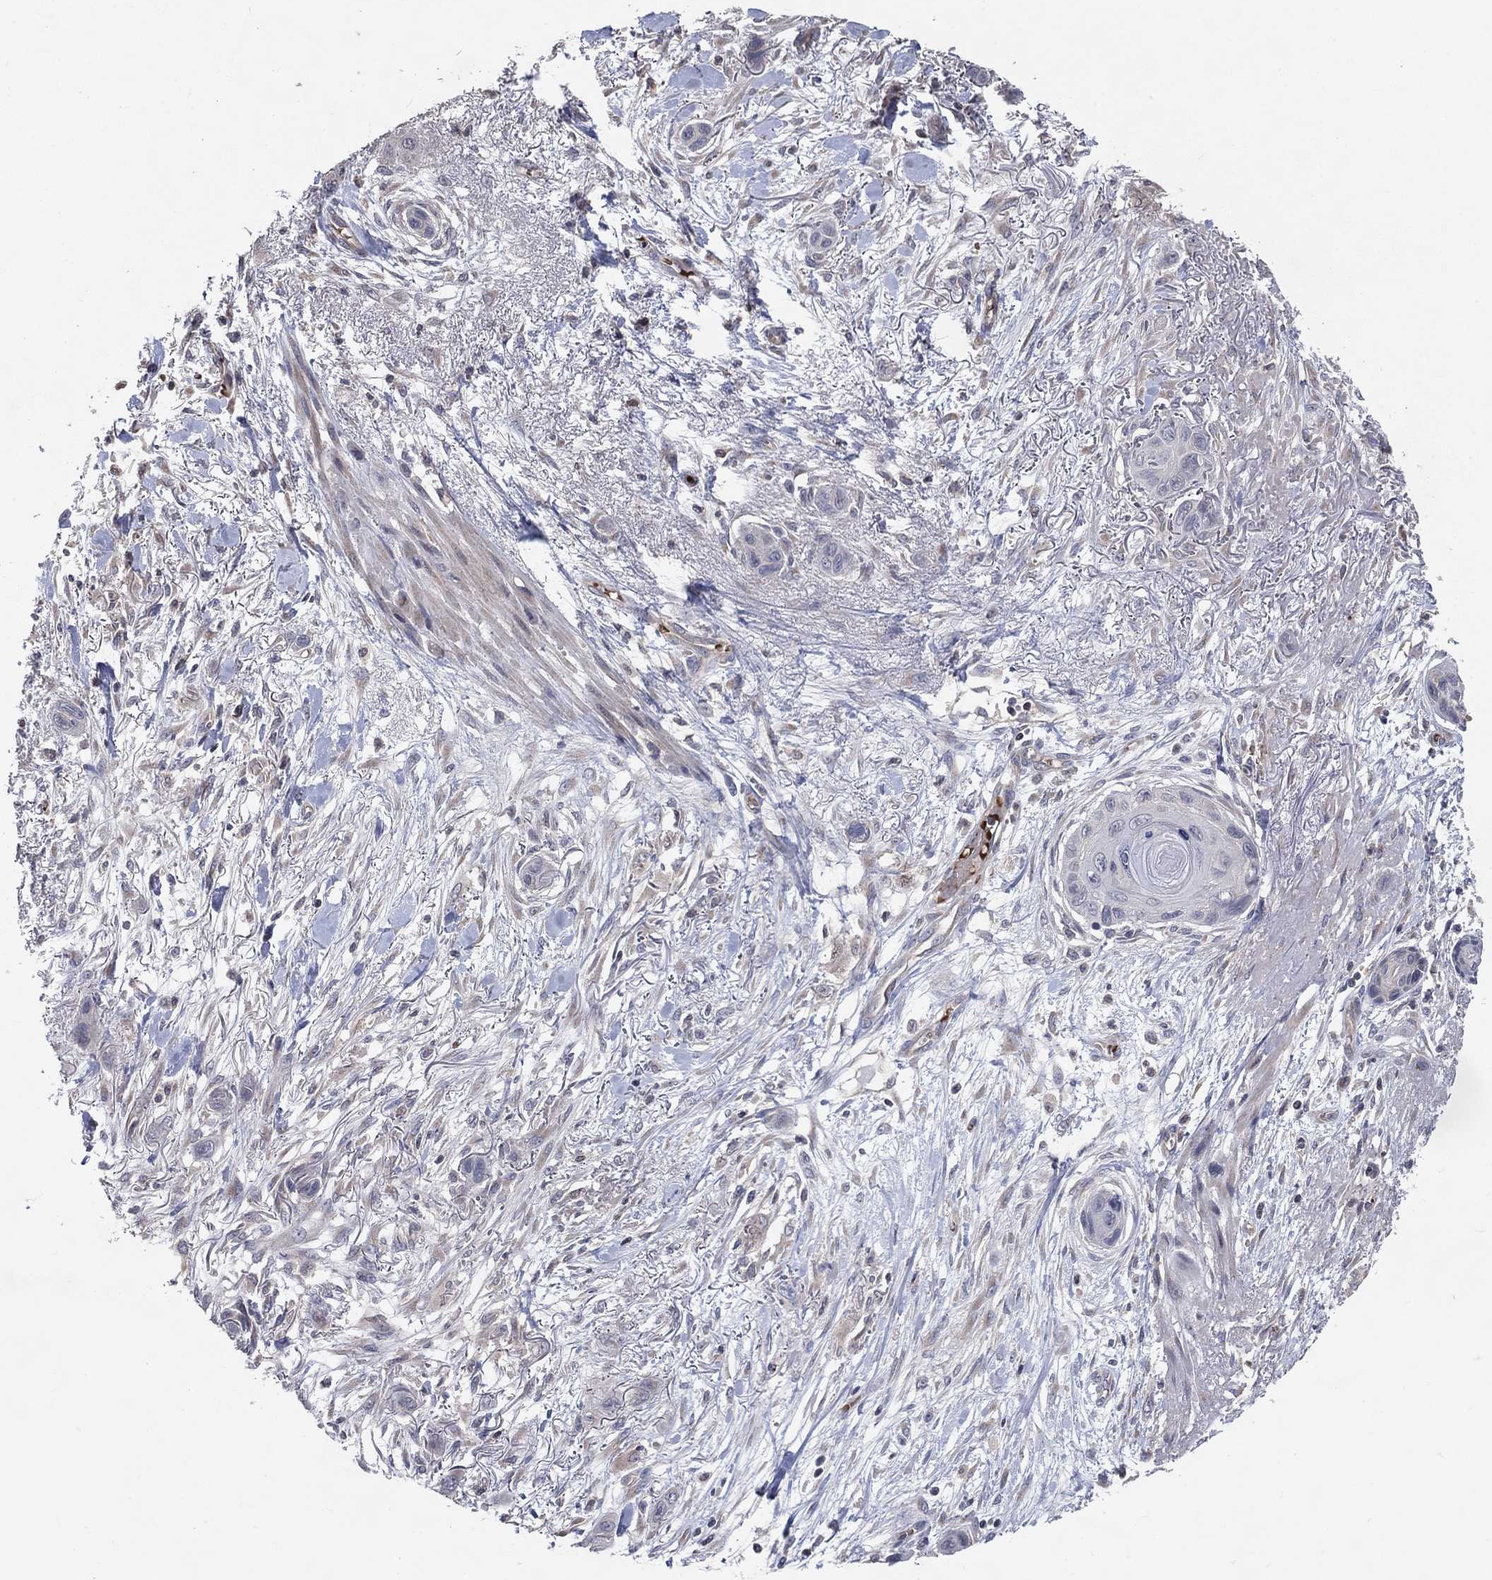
{"staining": {"intensity": "negative", "quantity": "none", "location": "none"}, "tissue": "skin cancer", "cell_type": "Tumor cells", "image_type": "cancer", "snomed": [{"axis": "morphology", "description": "Squamous cell carcinoma, NOS"}, {"axis": "topography", "description": "Skin"}], "caption": "Tumor cells are negative for protein expression in human squamous cell carcinoma (skin). The staining was performed using DAB to visualize the protein expression in brown, while the nuclei were stained in blue with hematoxylin (Magnification: 20x).", "gene": "DNAH7", "patient": {"sex": "male", "age": 79}}